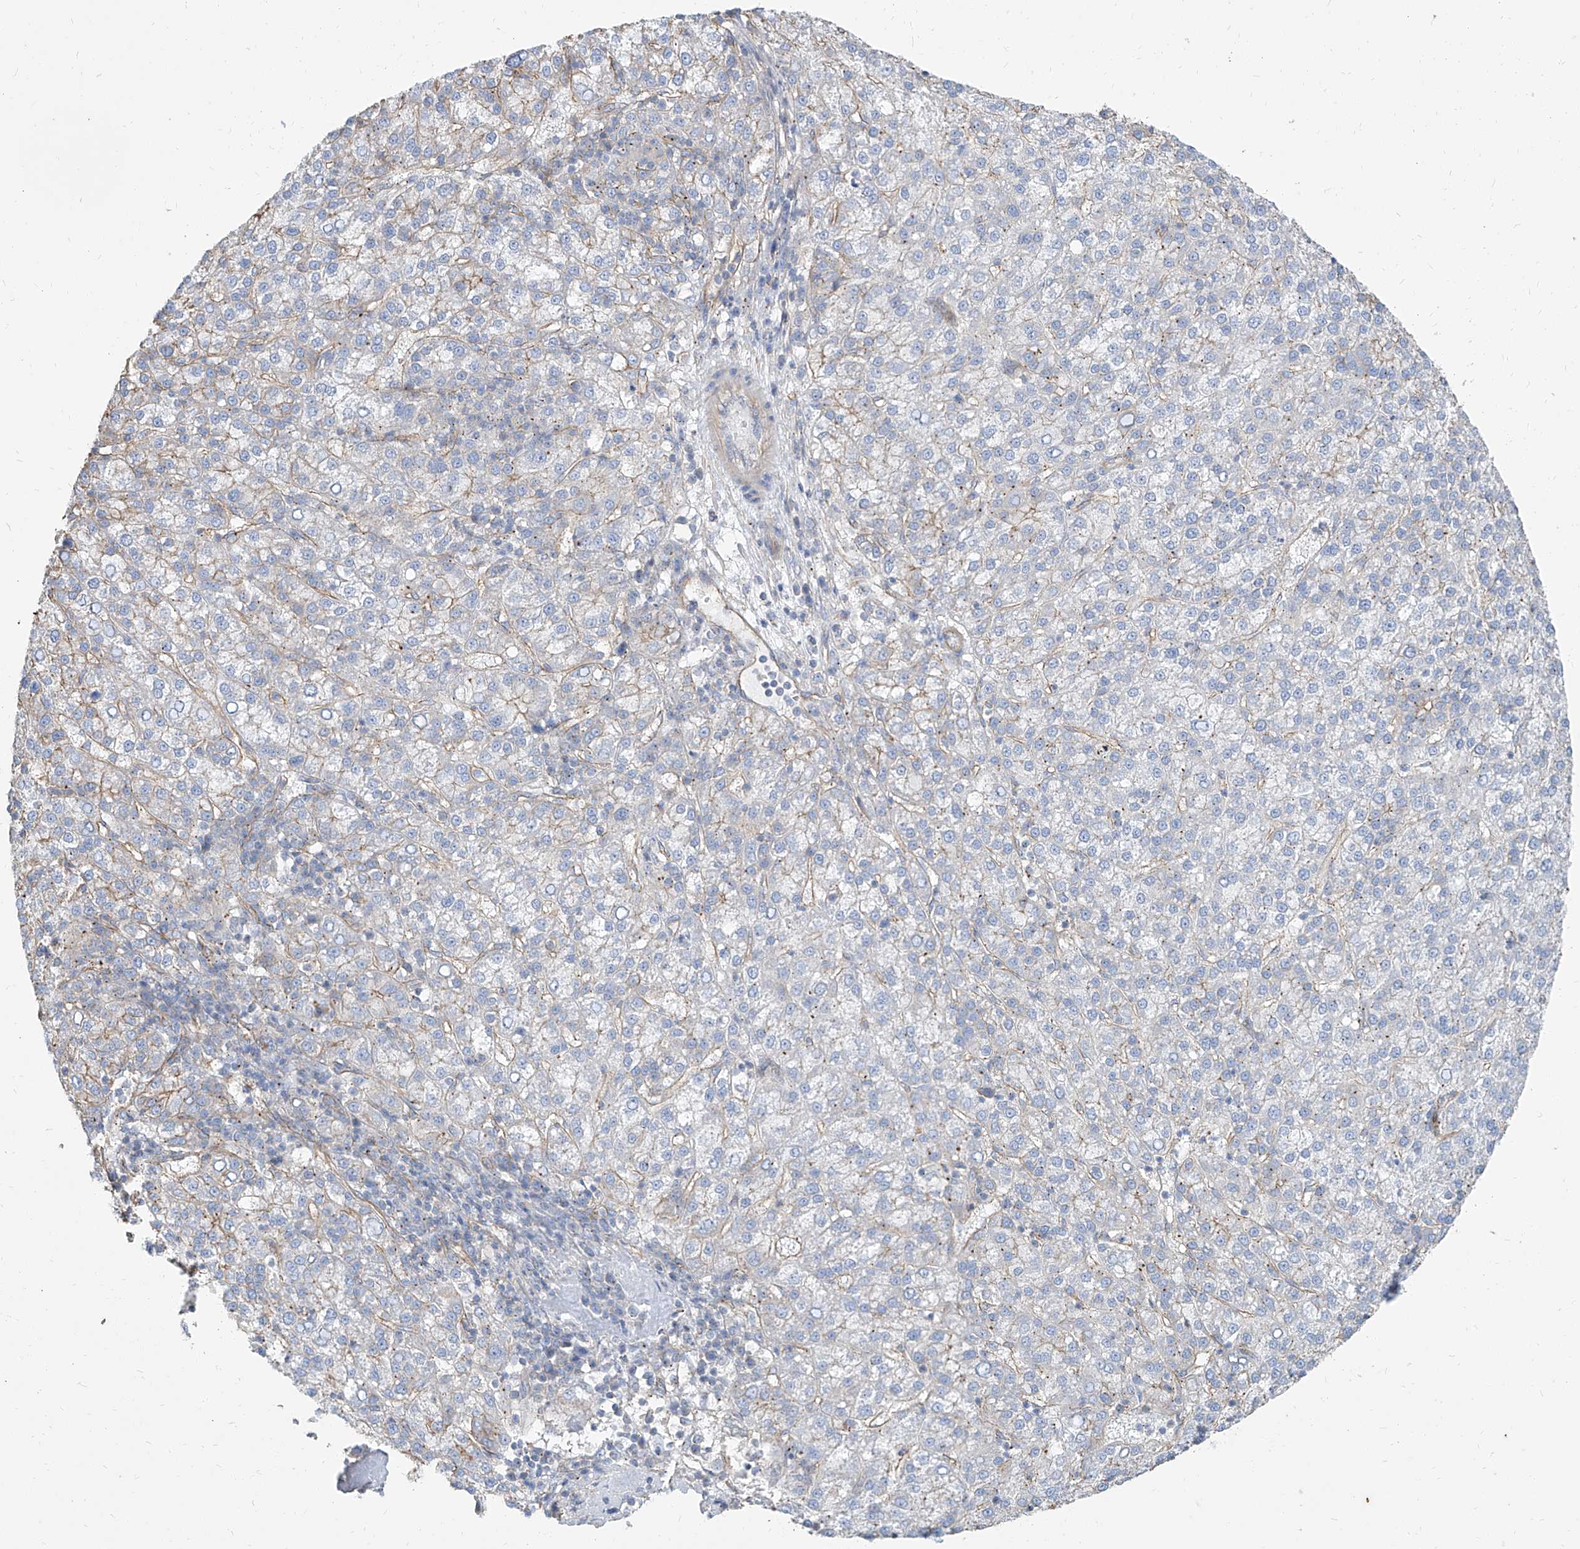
{"staining": {"intensity": "weak", "quantity": "<25%", "location": "cytoplasmic/membranous"}, "tissue": "liver cancer", "cell_type": "Tumor cells", "image_type": "cancer", "snomed": [{"axis": "morphology", "description": "Carcinoma, Hepatocellular, NOS"}, {"axis": "topography", "description": "Liver"}], "caption": "A high-resolution micrograph shows immunohistochemistry staining of liver cancer, which shows no significant expression in tumor cells.", "gene": "TXLNB", "patient": {"sex": "female", "age": 58}}